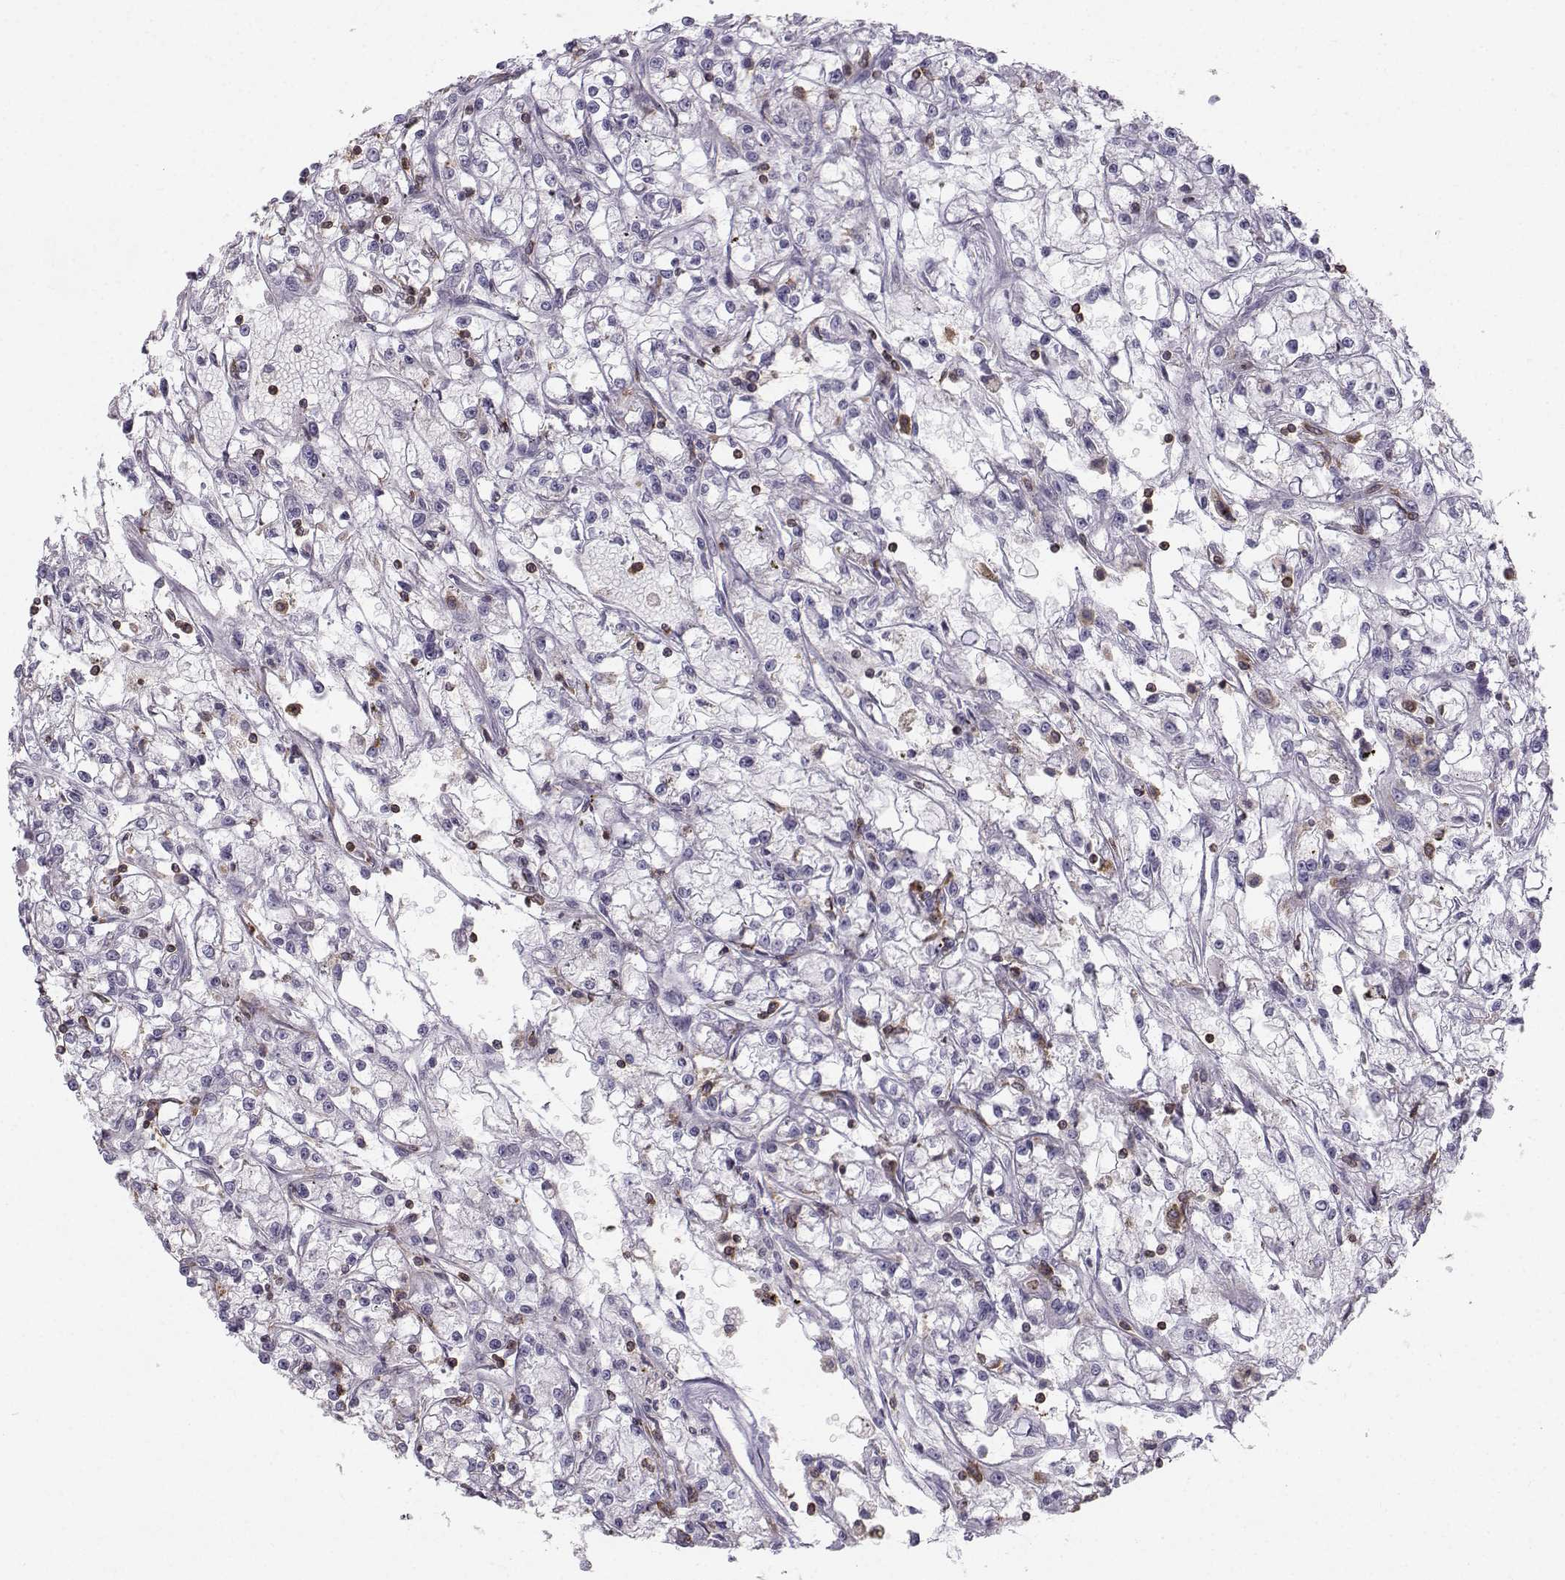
{"staining": {"intensity": "negative", "quantity": "none", "location": "none"}, "tissue": "renal cancer", "cell_type": "Tumor cells", "image_type": "cancer", "snomed": [{"axis": "morphology", "description": "Adenocarcinoma, NOS"}, {"axis": "topography", "description": "Kidney"}], "caption": "This is an immunohistochemistry image of renal cancer (adenocarcinoma). There is no positivity in tumor cells.", "gene": "ZBTB32", "patient": {"sex": "female", "age": 59}}